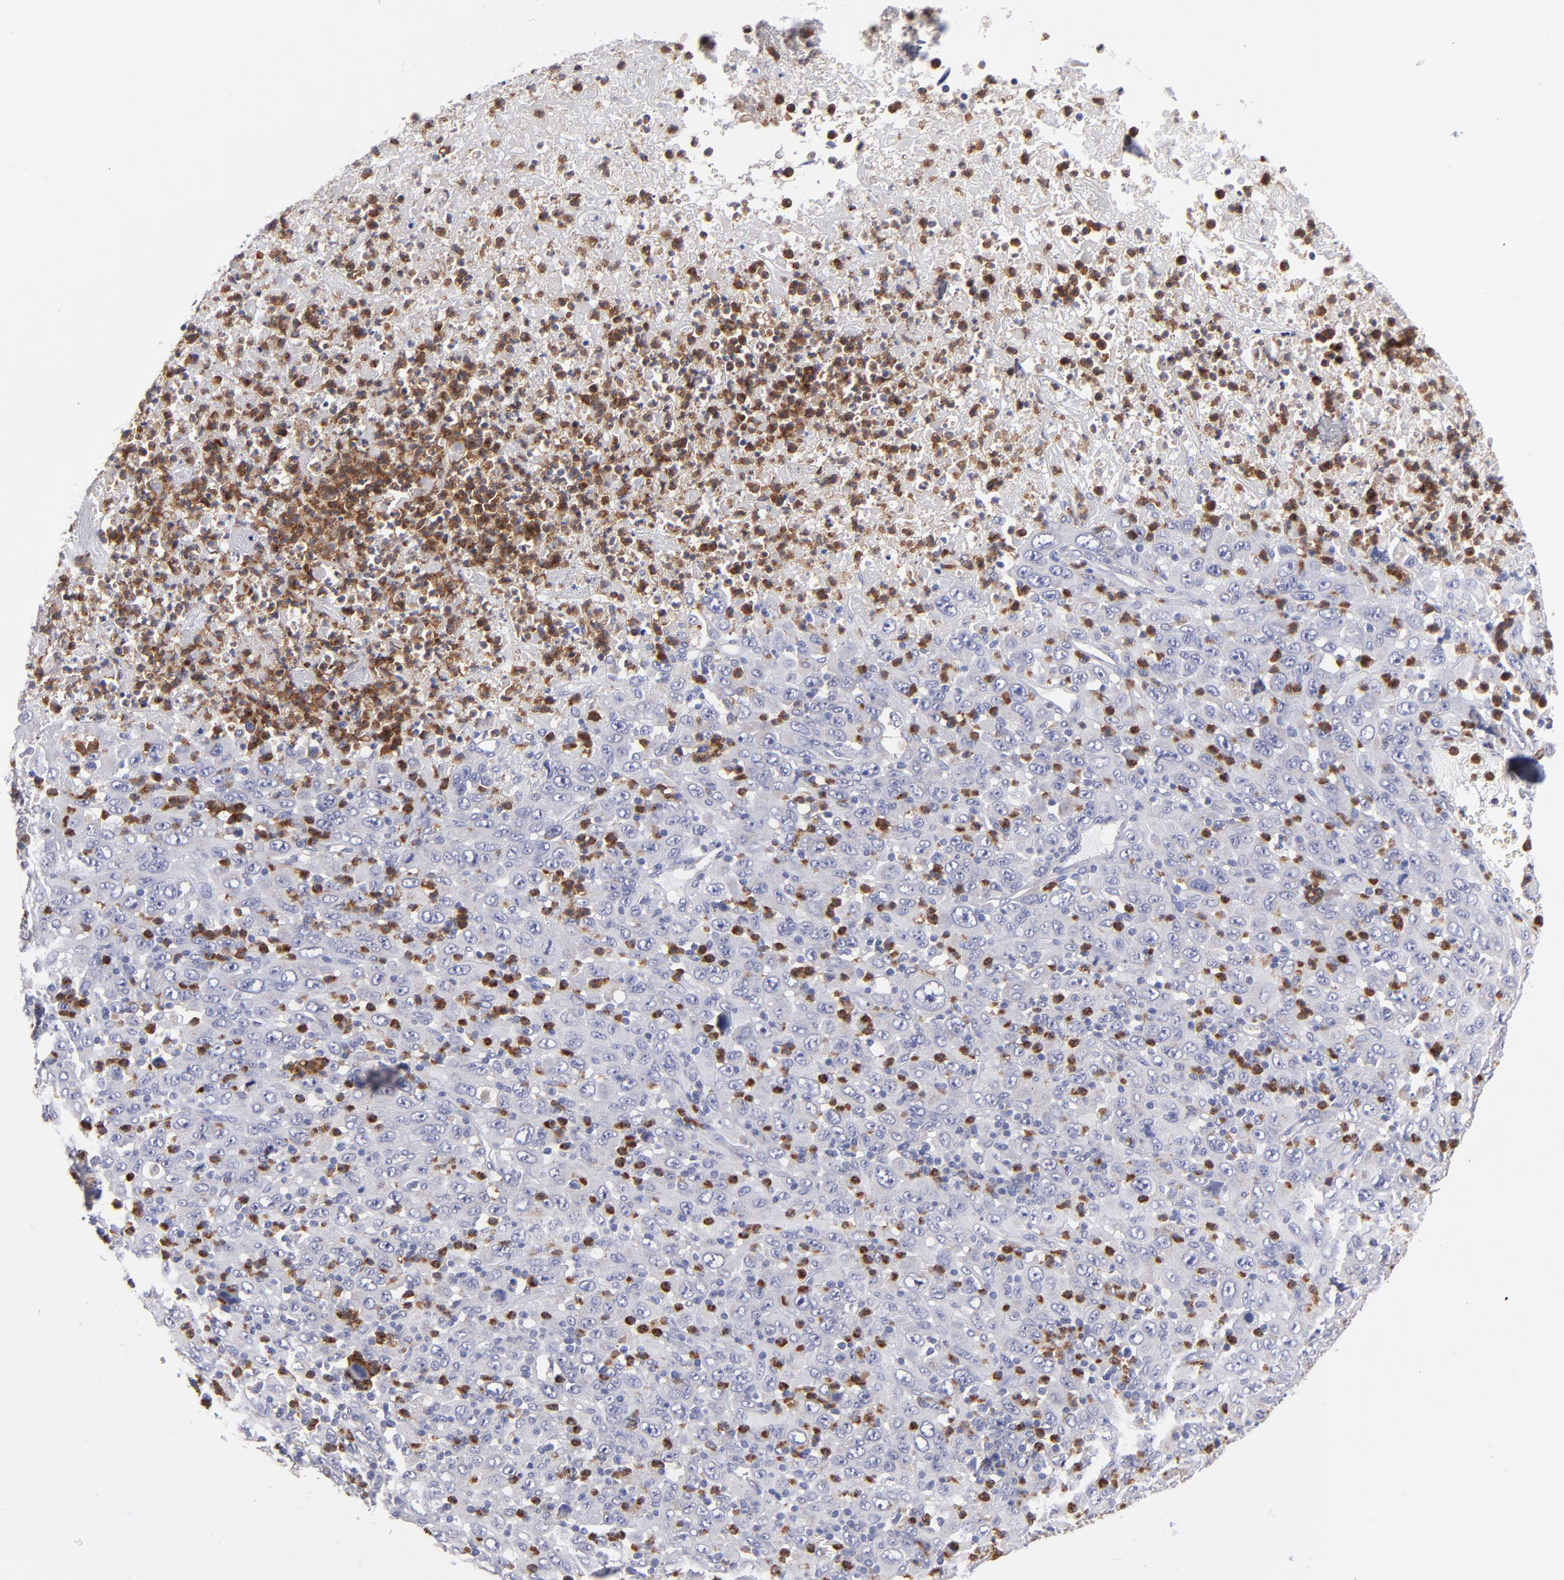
{"staining": {"intensity": "weak", "quantity": ">75%", "location": "cytoplasmic/membranous"}, "tissue": "melanoma", "cell_type": "Tumor cells", "image_type": "cancer", "snomed": [{"axis": "morphology", "description": "Malignant melanoma, Metastatic site"}, {"axis": "topography", "description": "Skin"}], "caption": "Immunohistochemical staining of human melanoma exhibits low levels of weak cytoplasmic/membranous protein positivity in approximately >75% of tumor cells.", "gene": "FGR", "patient": {"sex": "female", "age": 56}}